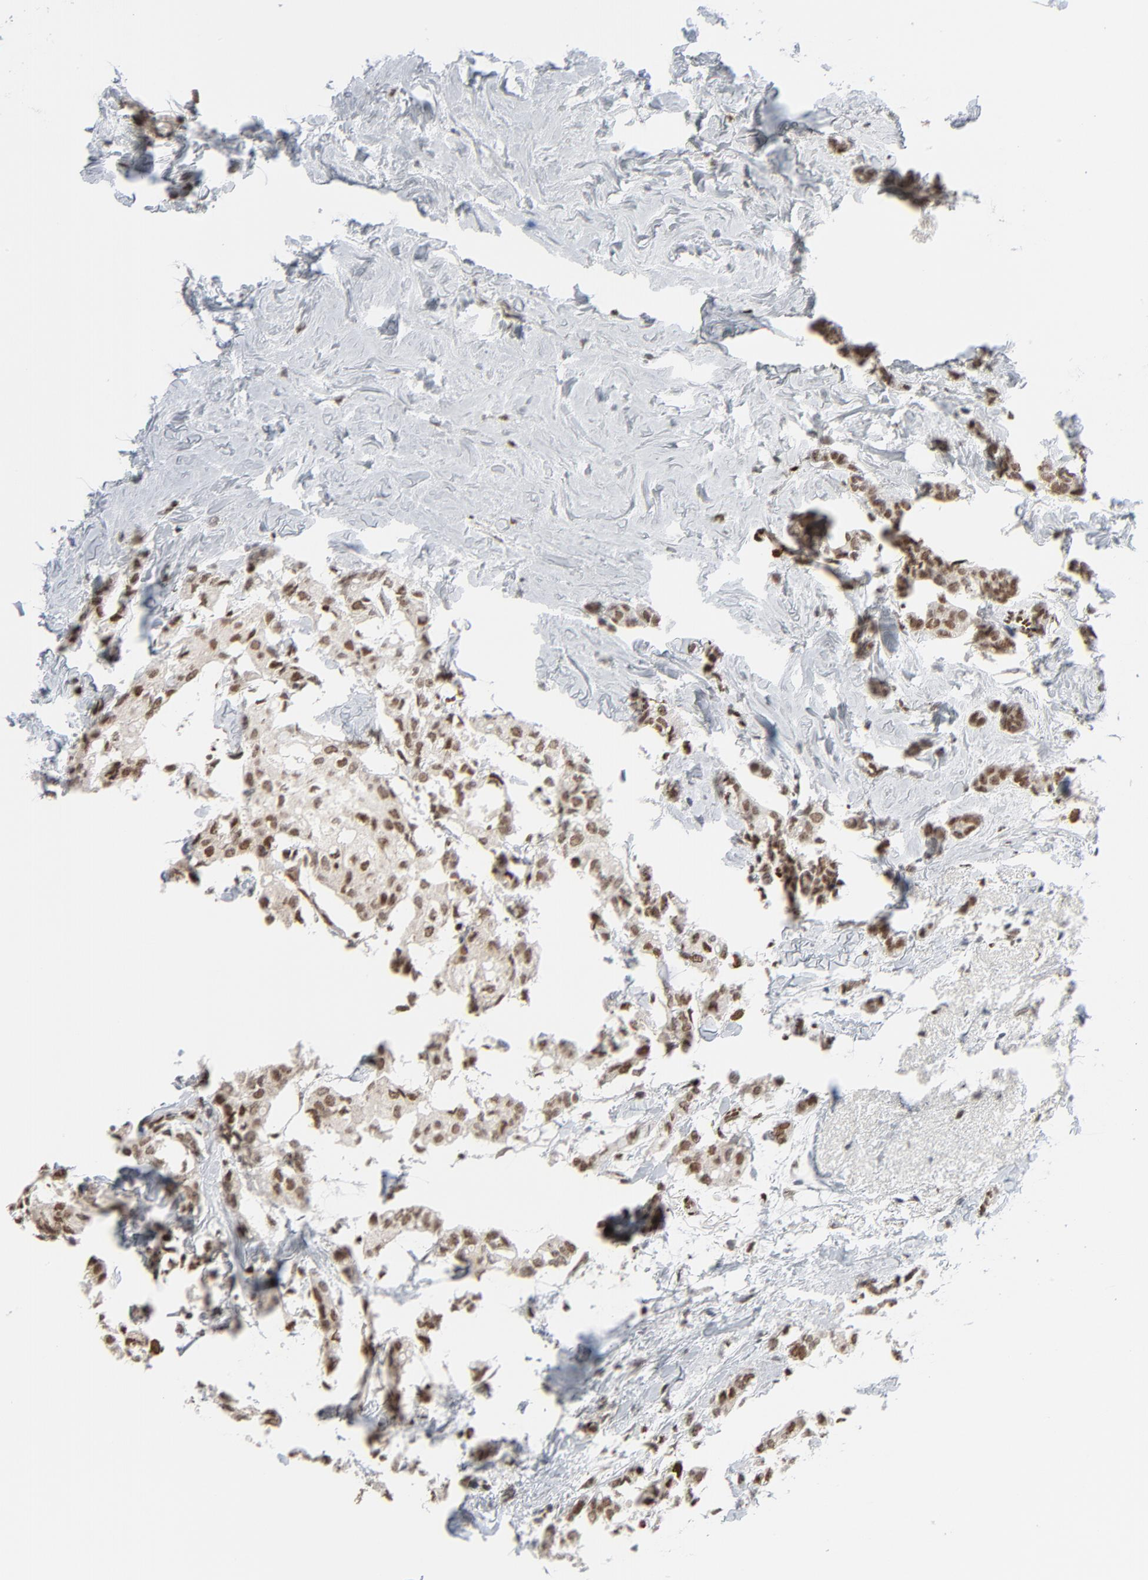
{"staining": {"intensity": "strong", "quantity": ">75%", "location": "nuclear"}, "tissue": "breast cancer", "cell_type": "Tumor cells", "image_type": "cancer", "snomed": [{"axis": "morphology", "description": "Duct carcinoma"}, {"axis": "topography", "description": "Breast"}], "caption": "Tumor cells exhibit strong nuclear staining in about >75% of cells in intraductal carcinoma (breast). (Stains: DAB (3,3'-diaminobenzidine) in brown, nuclei in blue, Microscopy: brightfield microscopy at high magnification).", "gene": "CUX1", "patient": {"sex": "female", "age": 84}}